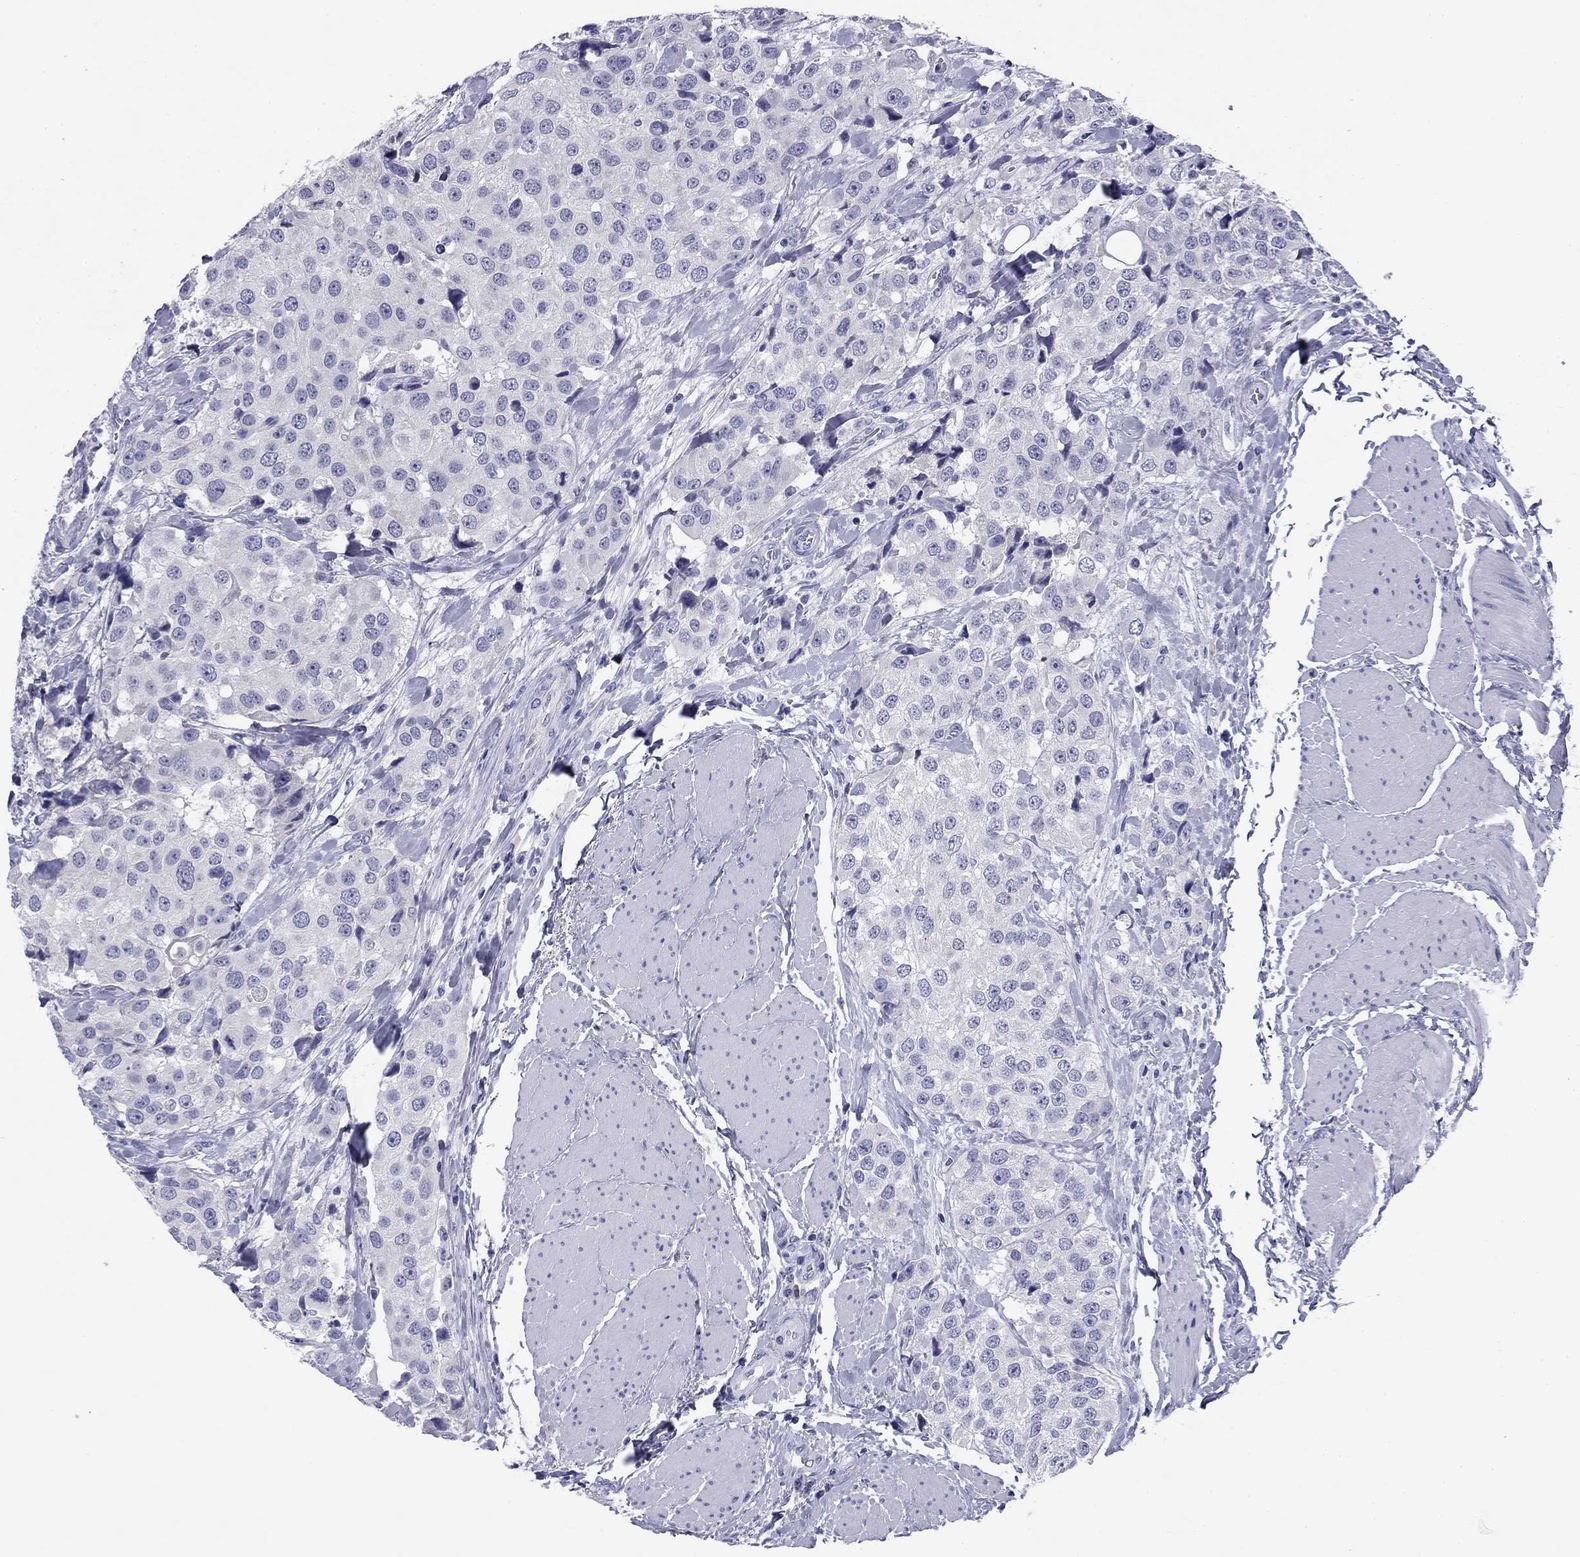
{"staining": {"intensity": "negative", "quantity": "none", "location": "none"}, "tissue": "urothelial cancer", "cell_type": "Tumor cells", "image_type": "cancer", "snomed": [{"axis": "morphology", "description": "Urothelial carcinoma, High grade"}, {"axis": "topography", "description": "Urinary bladder"}], "caption": "There is no significant positivity in tumor cells of urothelial cancer.", "gene": "ABCC2", "patient": {"sex": "female", "age": 64}}